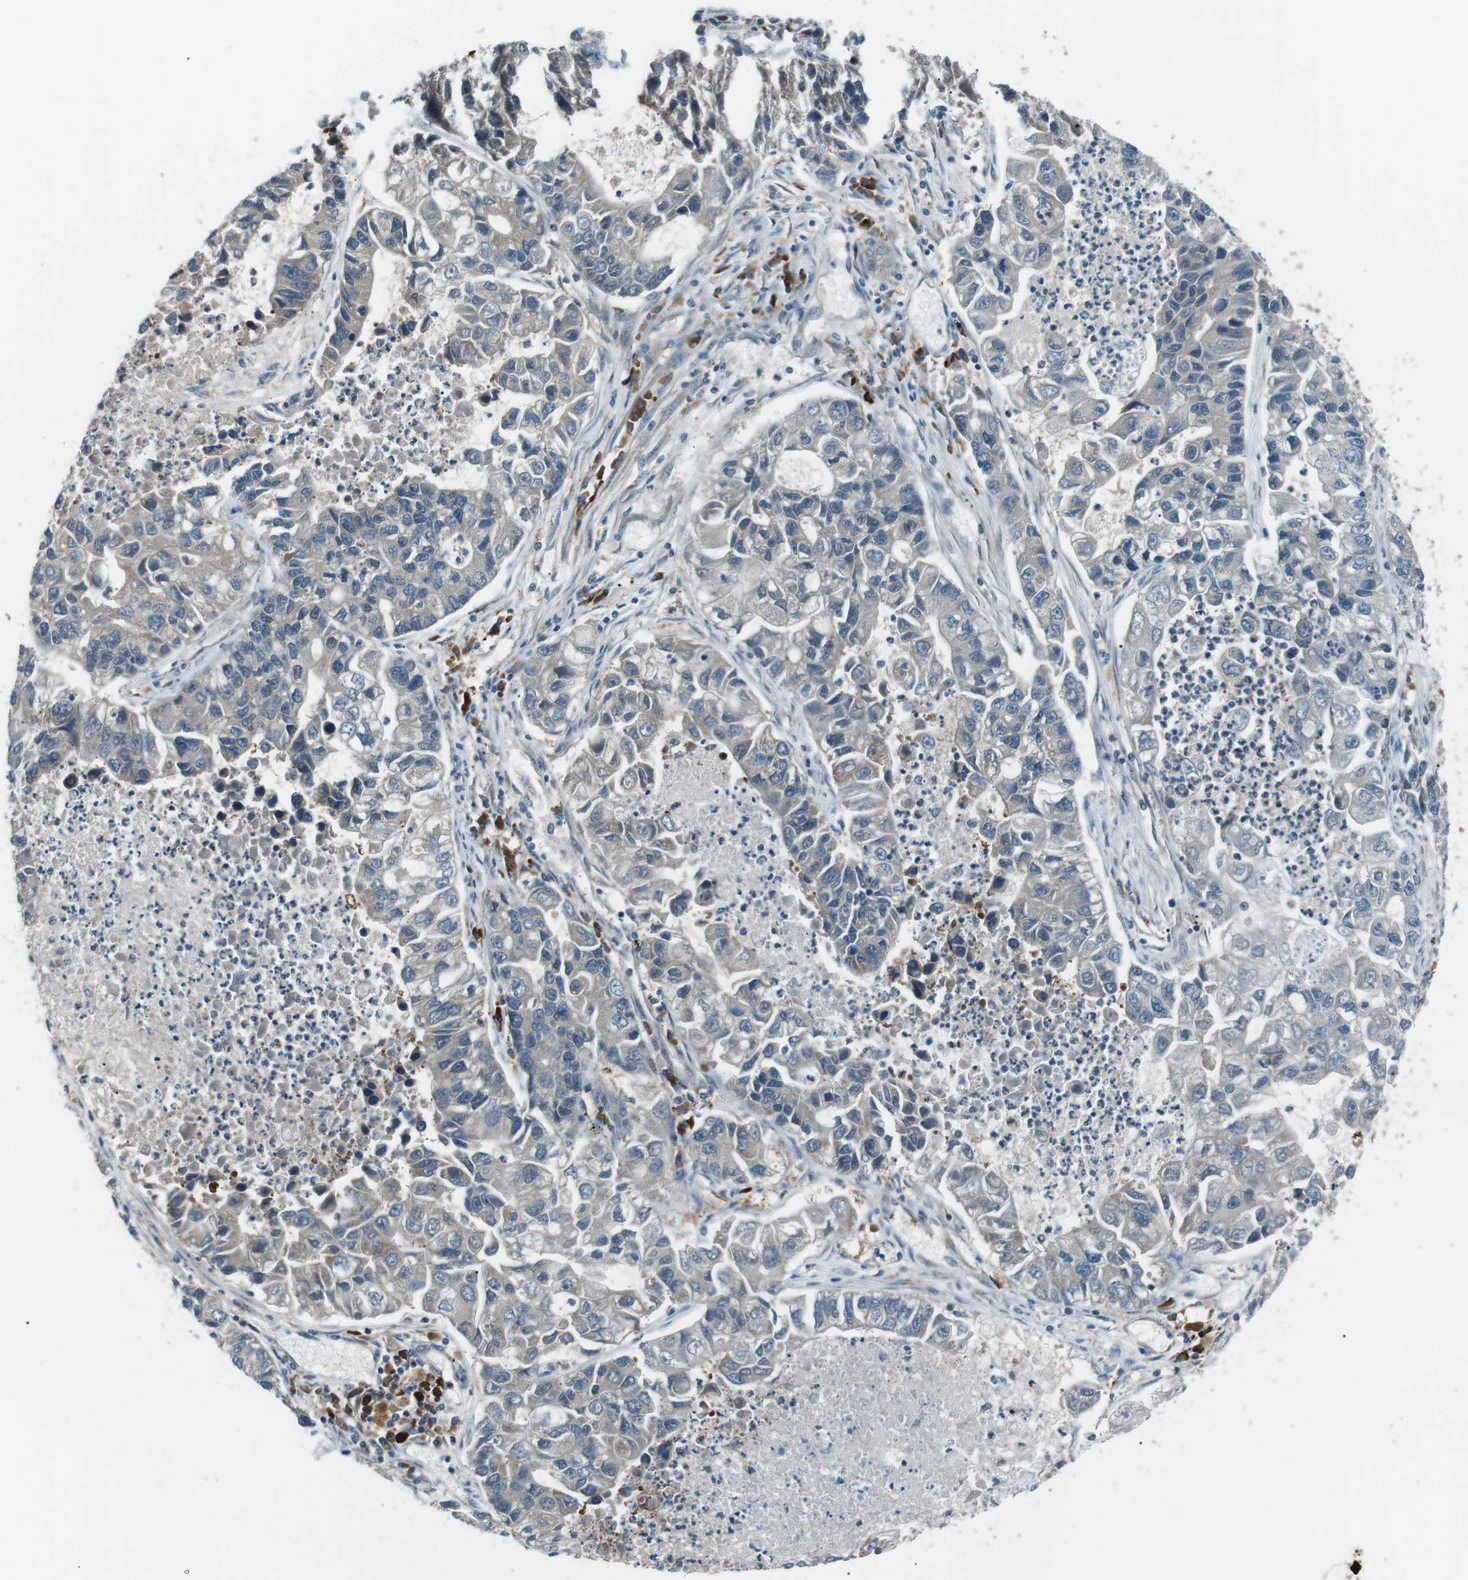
{"staining": {"intensity": "negative", "quantity": "none", "location": "none"}, "tissue": "lung cancer", "cell_type": "Tumor cells", "image_type": "cancer", "snomed": [{"axis": "morphology", "description": "Adenocarcinoma, NOS"}, {"axis": "topography", "description": "Lung"}], "caption": "Micrograph shows no significant protein positivity in tumor cells of lung cancer.", "gene": "LRIG2", "patient": {"sex": "female", "age": 51}}